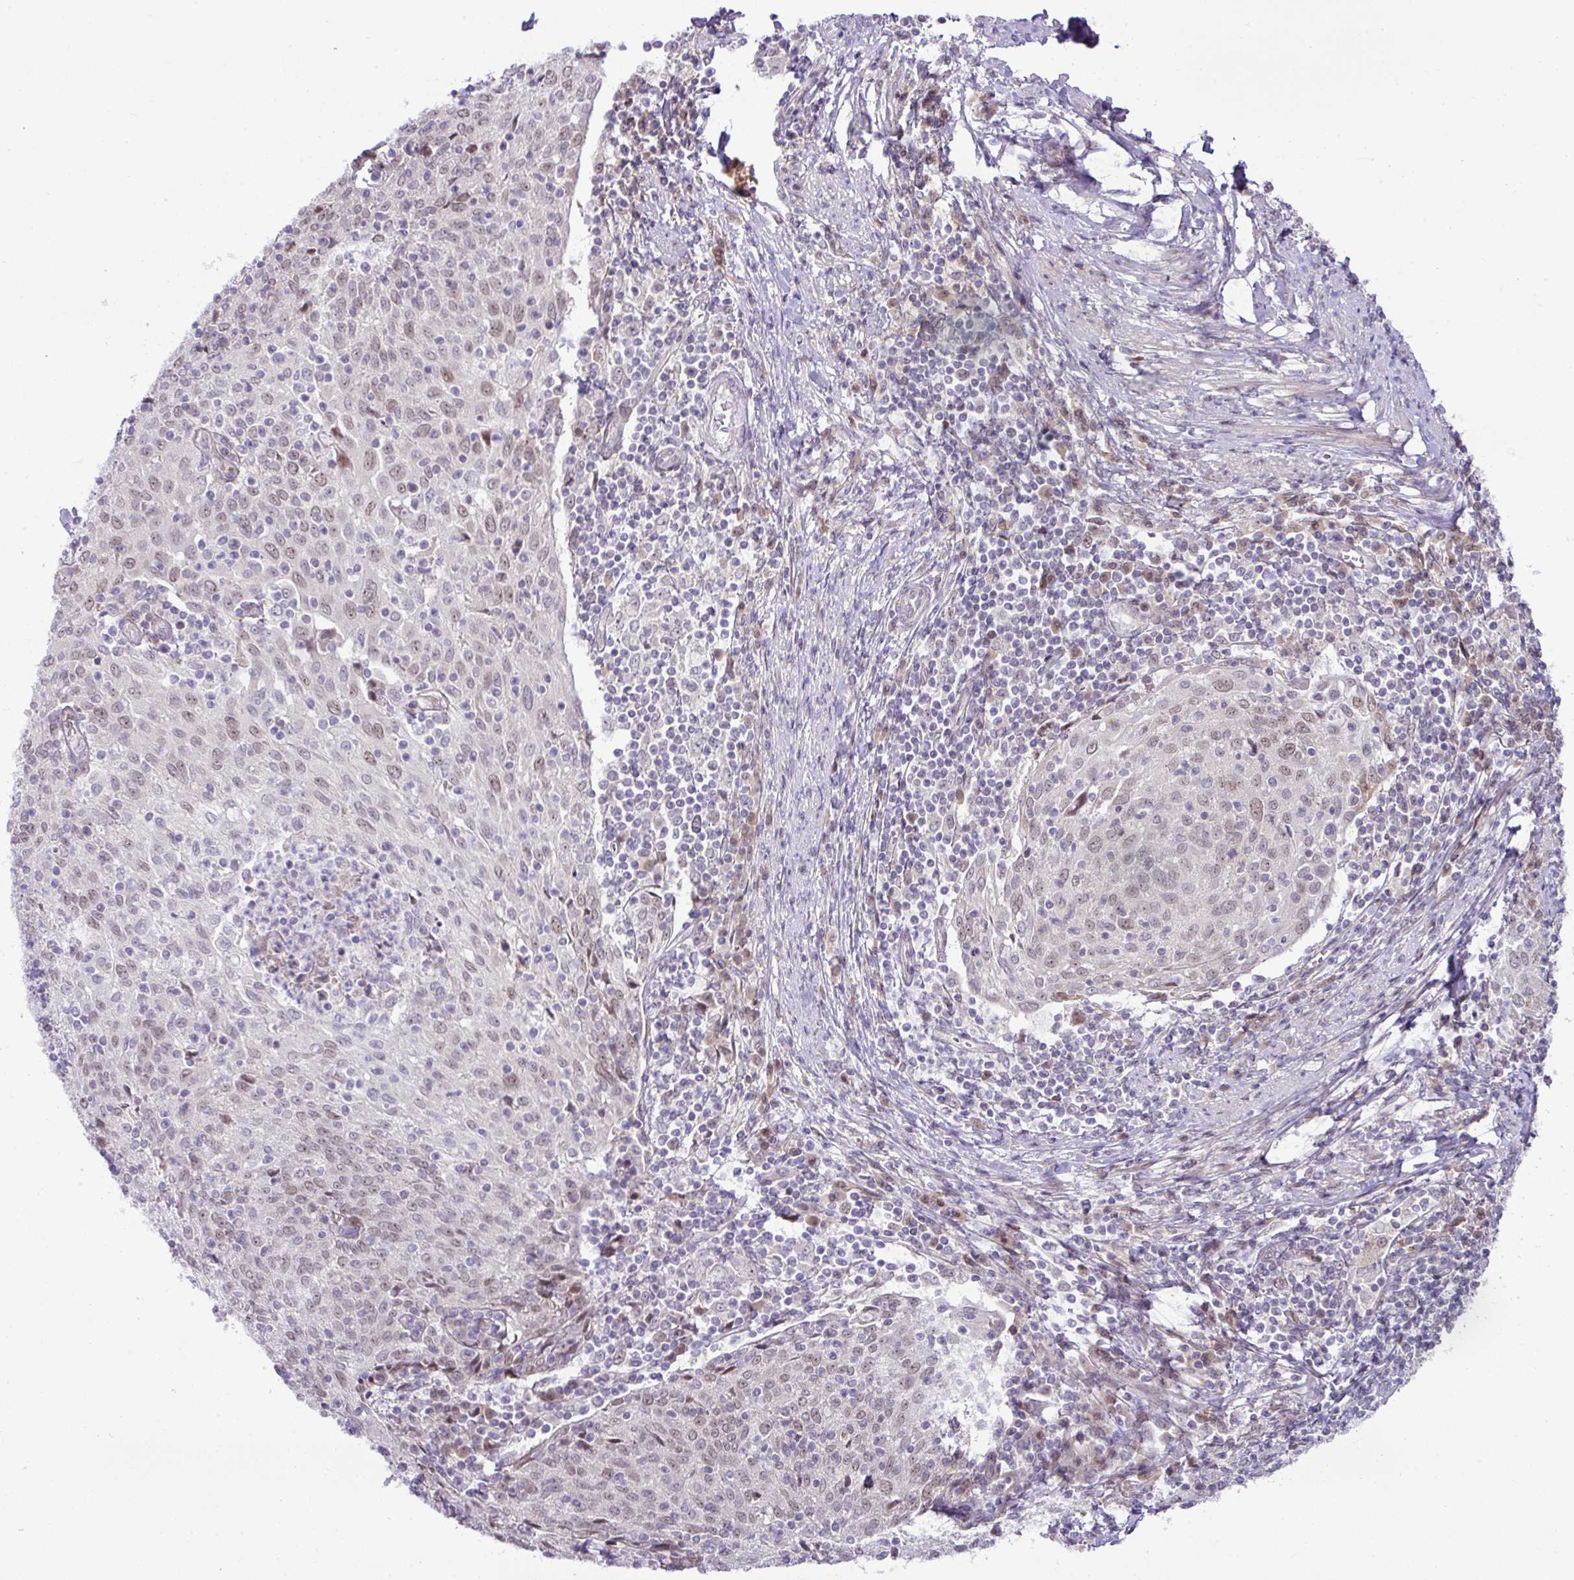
{"staining": {"intensity": "moderate", "quantity": "25%-75%", "location": "nuclear"}, "tissue": "cervical cancer", "cell_type": "Tumor cells", "image_type": "cancer", "snomed": [{"axis": "morphology", "description": "Squamous cell carcinoma, NOS"}, {"axis": "topography", "description": "Cervix"}], "caption": "Moderate nuclear expression for a protein is appreciated in about 25%-75% of tumor cells of cervical squamous cell carcinoma using immunohistochemistry.", "gene": "PARP2", "patient": {"sex": "female", "age": 52}}